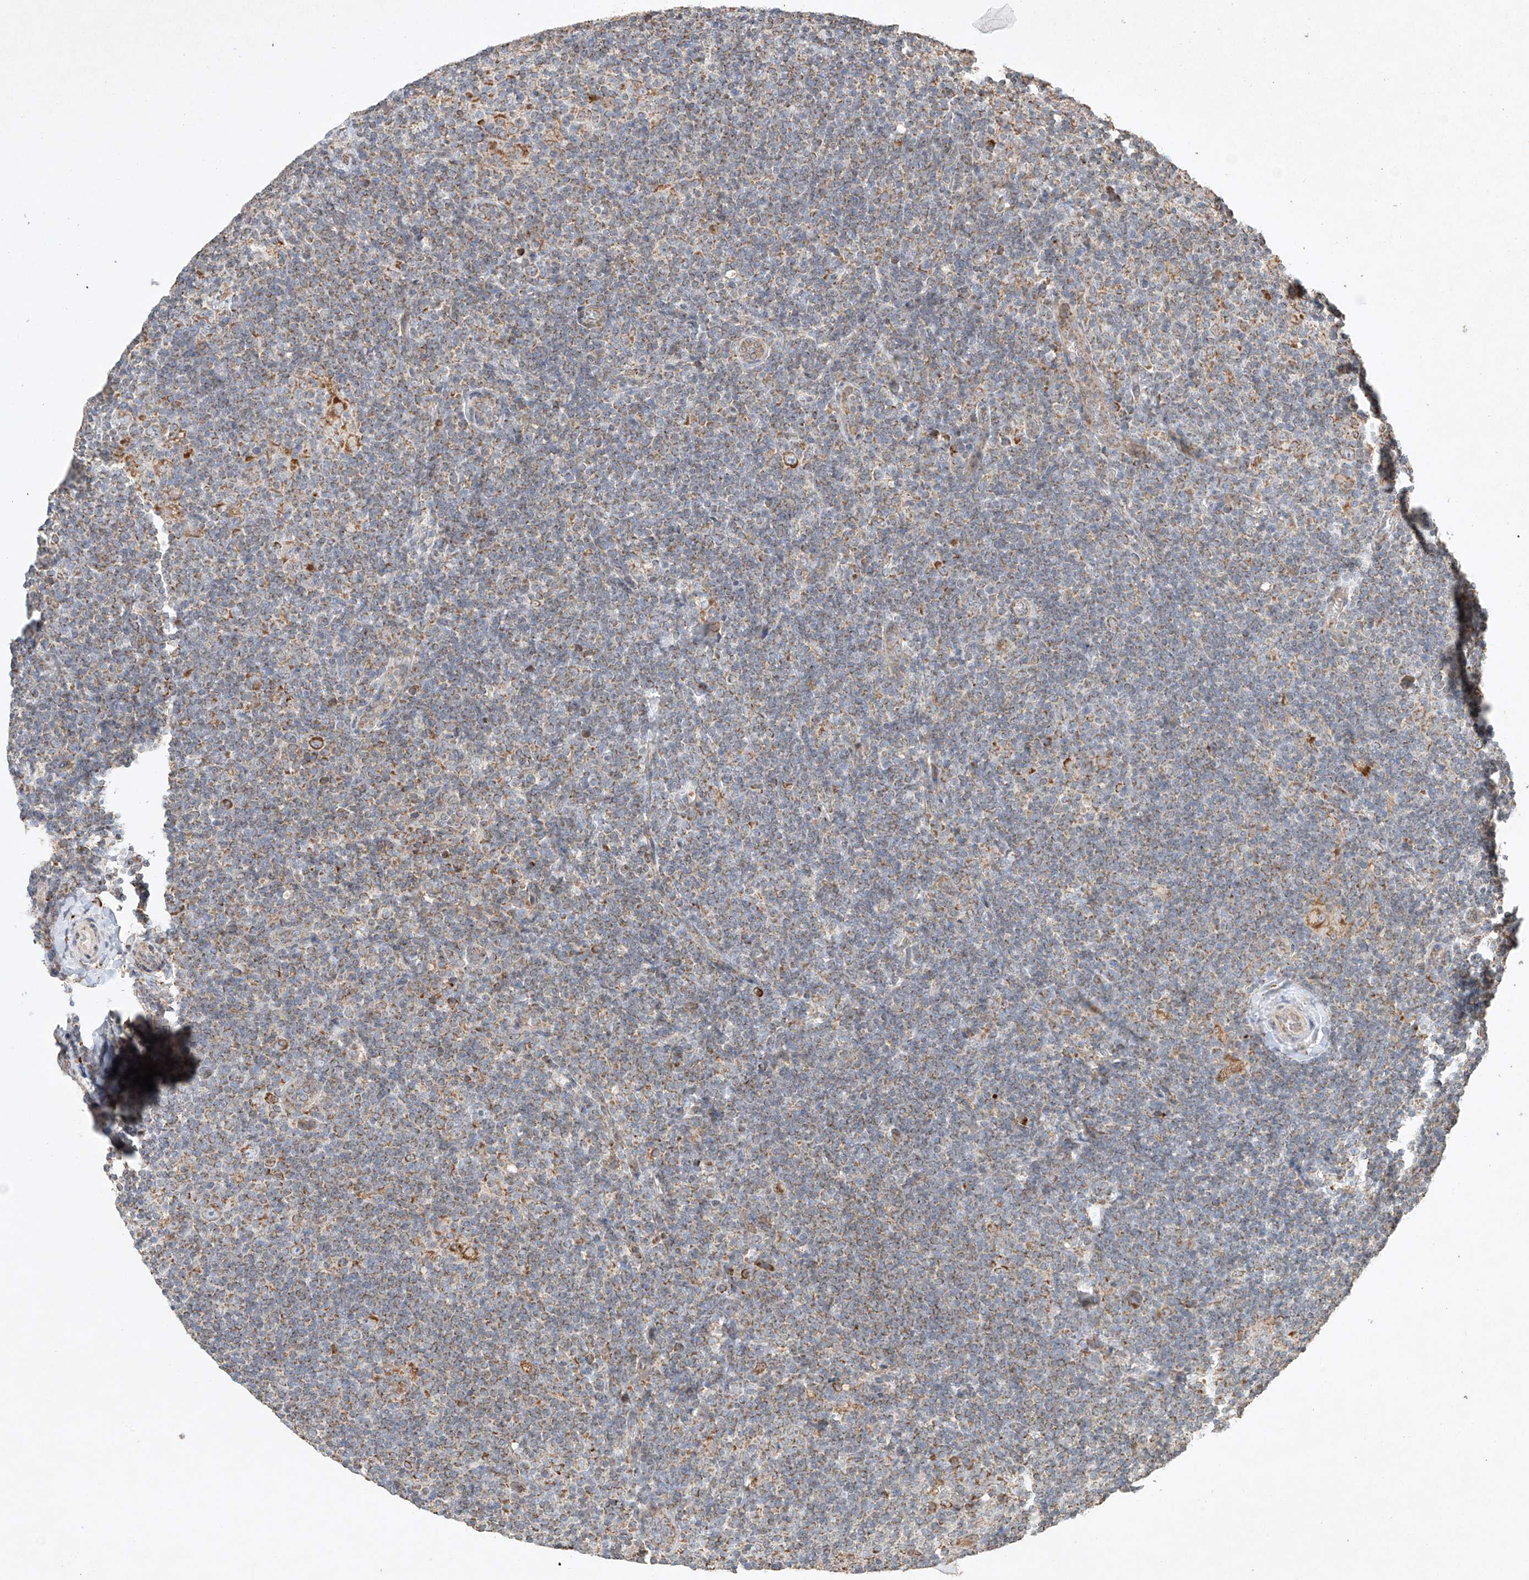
{"staining": {"intensity": "strong", "quantity": ">75%", "location": "cytoplasmic/membranous"}, "tissue": "lymphoma", "cell_type": "Tumor cells", "image_type": "cancer", "snomed": [{"axis": "morphology", "description": "Hodgkin's disease, NOS"}, {"axis": "topography", "description": "Lymph node"}], "caption": "The image exhibits a brown stain indicating the presence of a protein in the cytoplasmic/membranous of tumor cells in Hodgkin's disease.", "gene": "SEMA3B", "patient": {"sex": "female", "age": 57}}